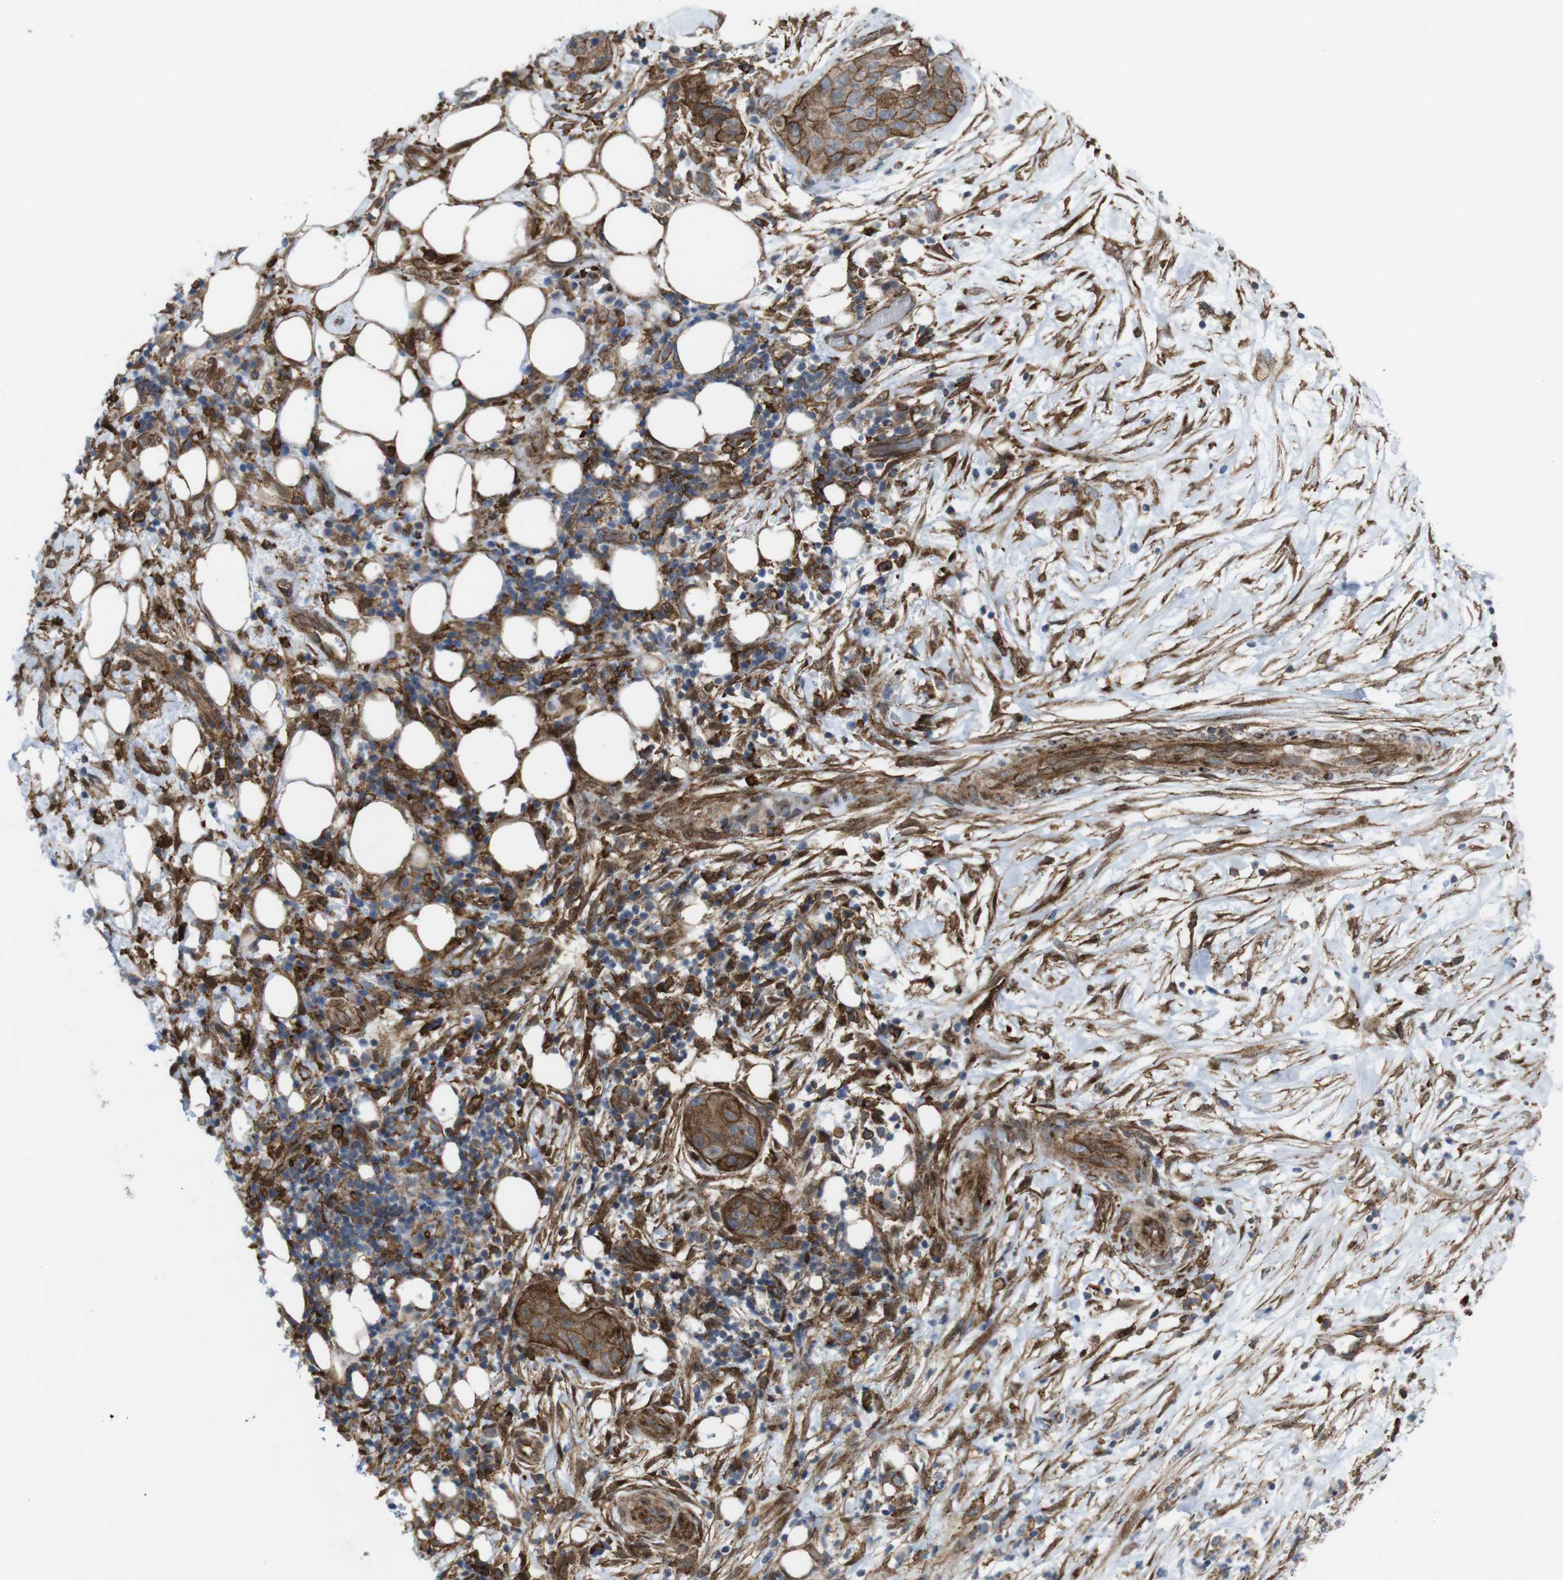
{"staining": {"intensity": "moderate", "quantity": ">75%", "location": "cytoplasmic/membranous"}, "tissue": "pancreatic cancer", "cell_type": "Tumor cells", "image_type": "cancer", "snomed": [{"axis": "morphology", "description": "Adenocarcinoma, NOS"}, {"axis": "topography", "description": "Pancreas"}], "caption": "Protein staining exhibits moderate cytoplasmic/membranous expression in about >75% of tumor cells in adenocarcinoma (pancreatic). (brown staining indicates protein expression, while blue staining denotes nuclei).", "gene": "PTGER4", "patient": {"sex": "female", "age": 78}}